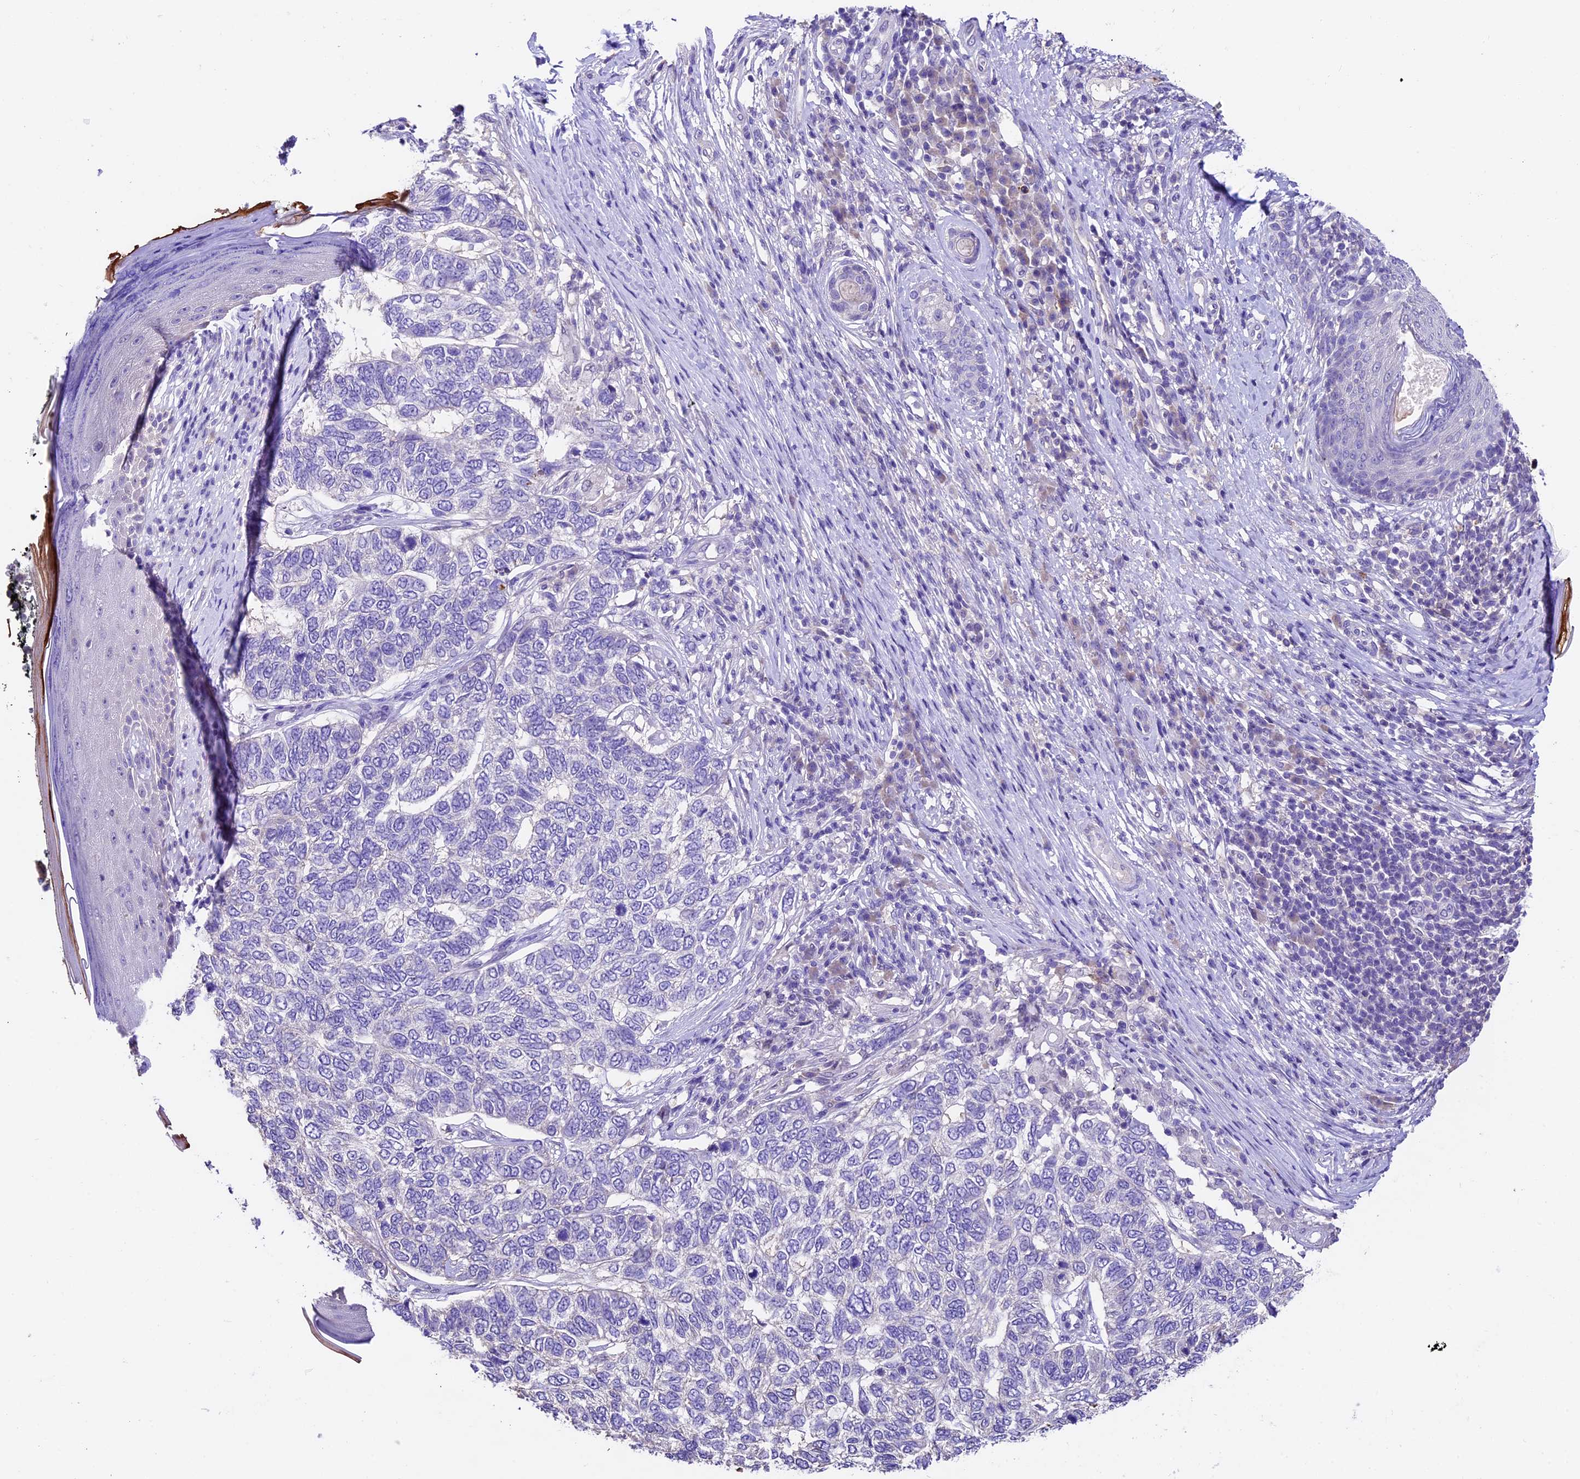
{"staining": {"intensity": "negative", "quantity": "none", "location": "none"}, "tissue": "skin cancer", "cell_type": "Tumor cells", "image_type": "cancer", "snomed": [{"axis": "morphology", "description": "Basal cell carcinoma"}, {"axis": "topography", "description": "Skin"}], "caption": "Immunohistochemistry histopathology image of human skin basal cell carcinoma stained for a protein (brown), which shows no staining in tumor cells.", "gene": "SBNO2", "patient": {"sex": "female", "age": 65}}